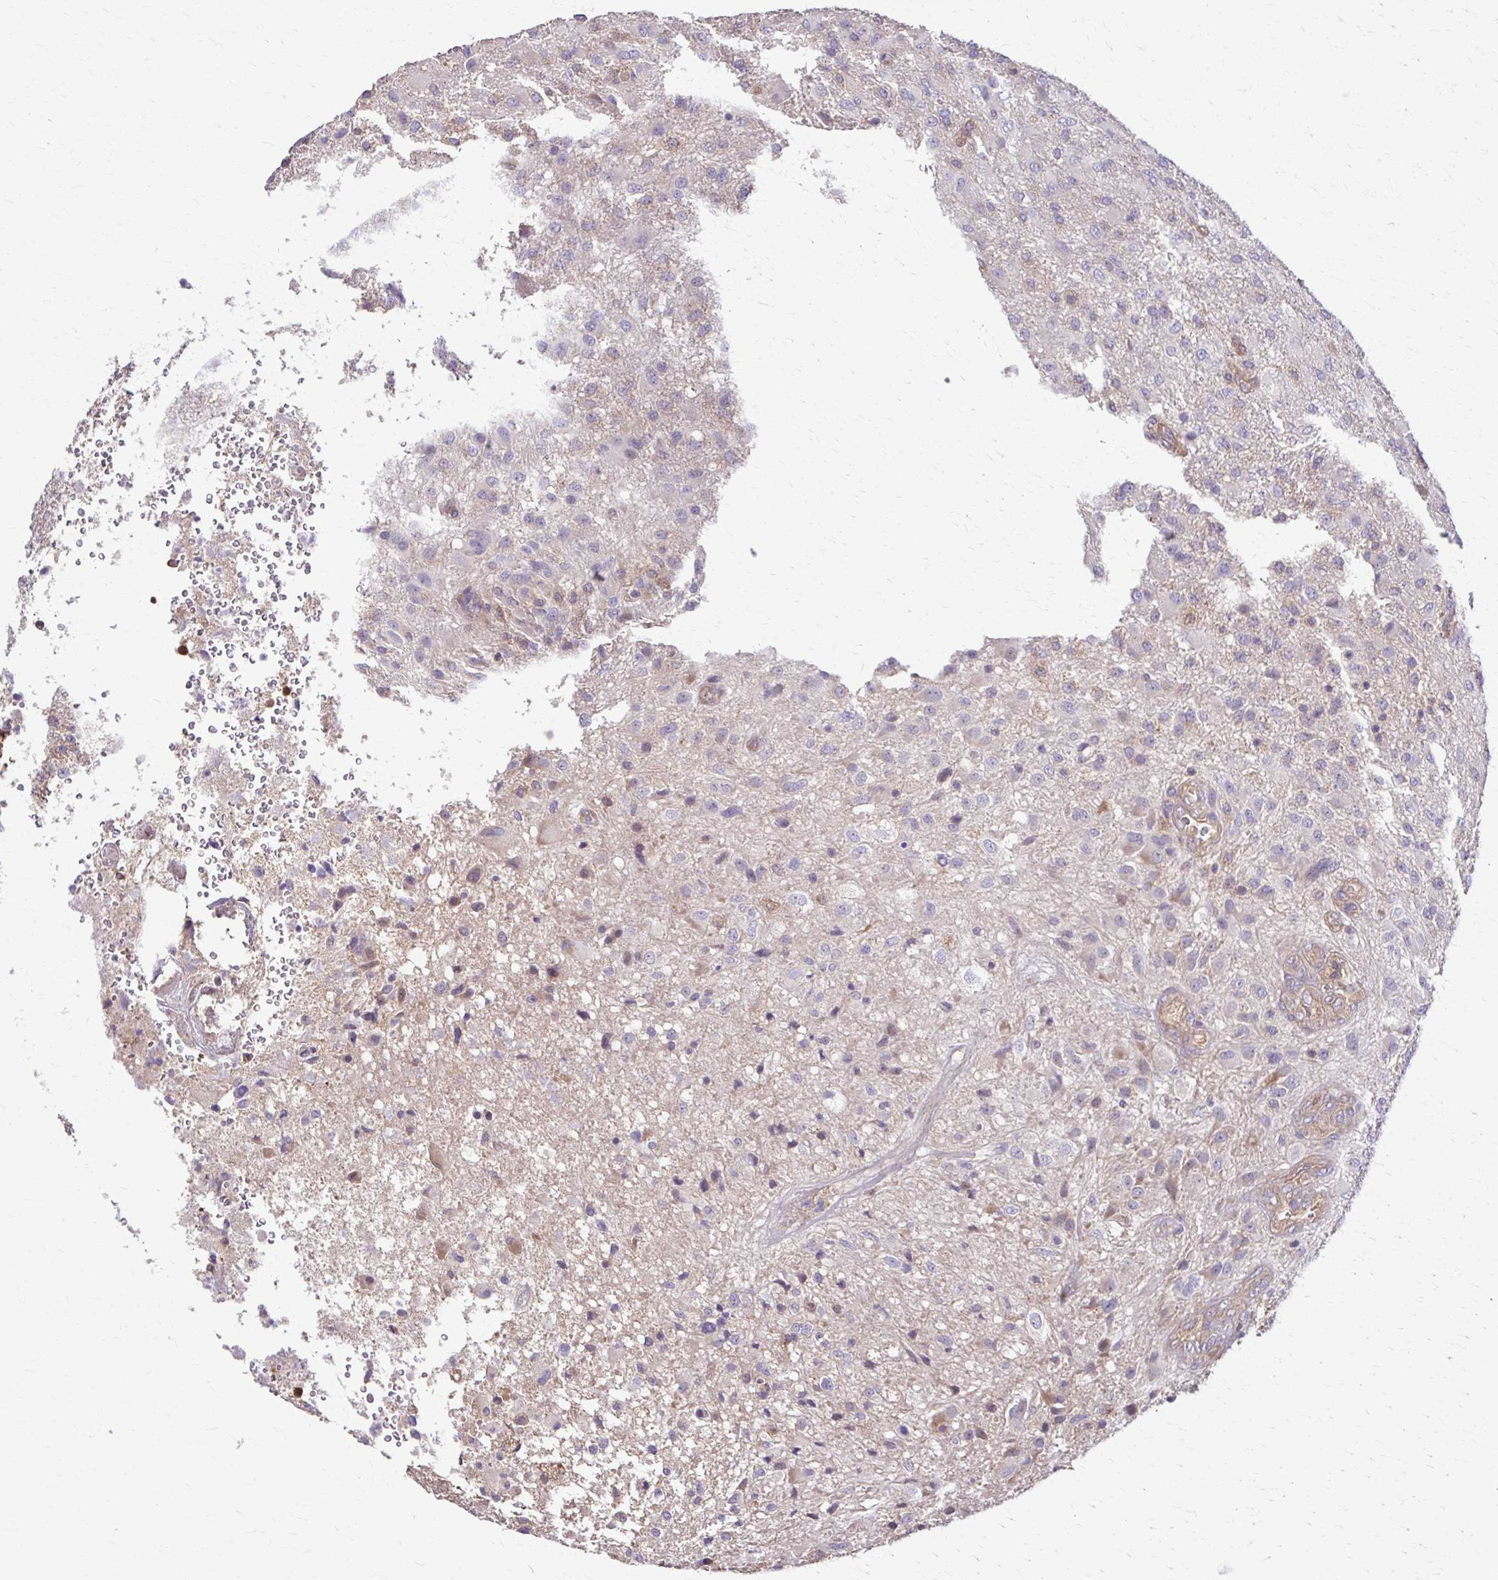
{"staining": {"intensity": "negative", "quantity": "none", "location": "none"}, "tissue": "glioma", "cell_type": "Tumor cells", "image_type": "cancer", "snomed": [{"axis": "morphology", "description": "Glioma, malignant, High grade"}, {"axis": "topography", "description": "Brain"}], "caption": "A photomicrograph of malignant high-grade glioma stained for a protein demonstrates no brown staining in tumor cells.", "gene": "DSP", "patient": {"sex": "male", "age": 53}}